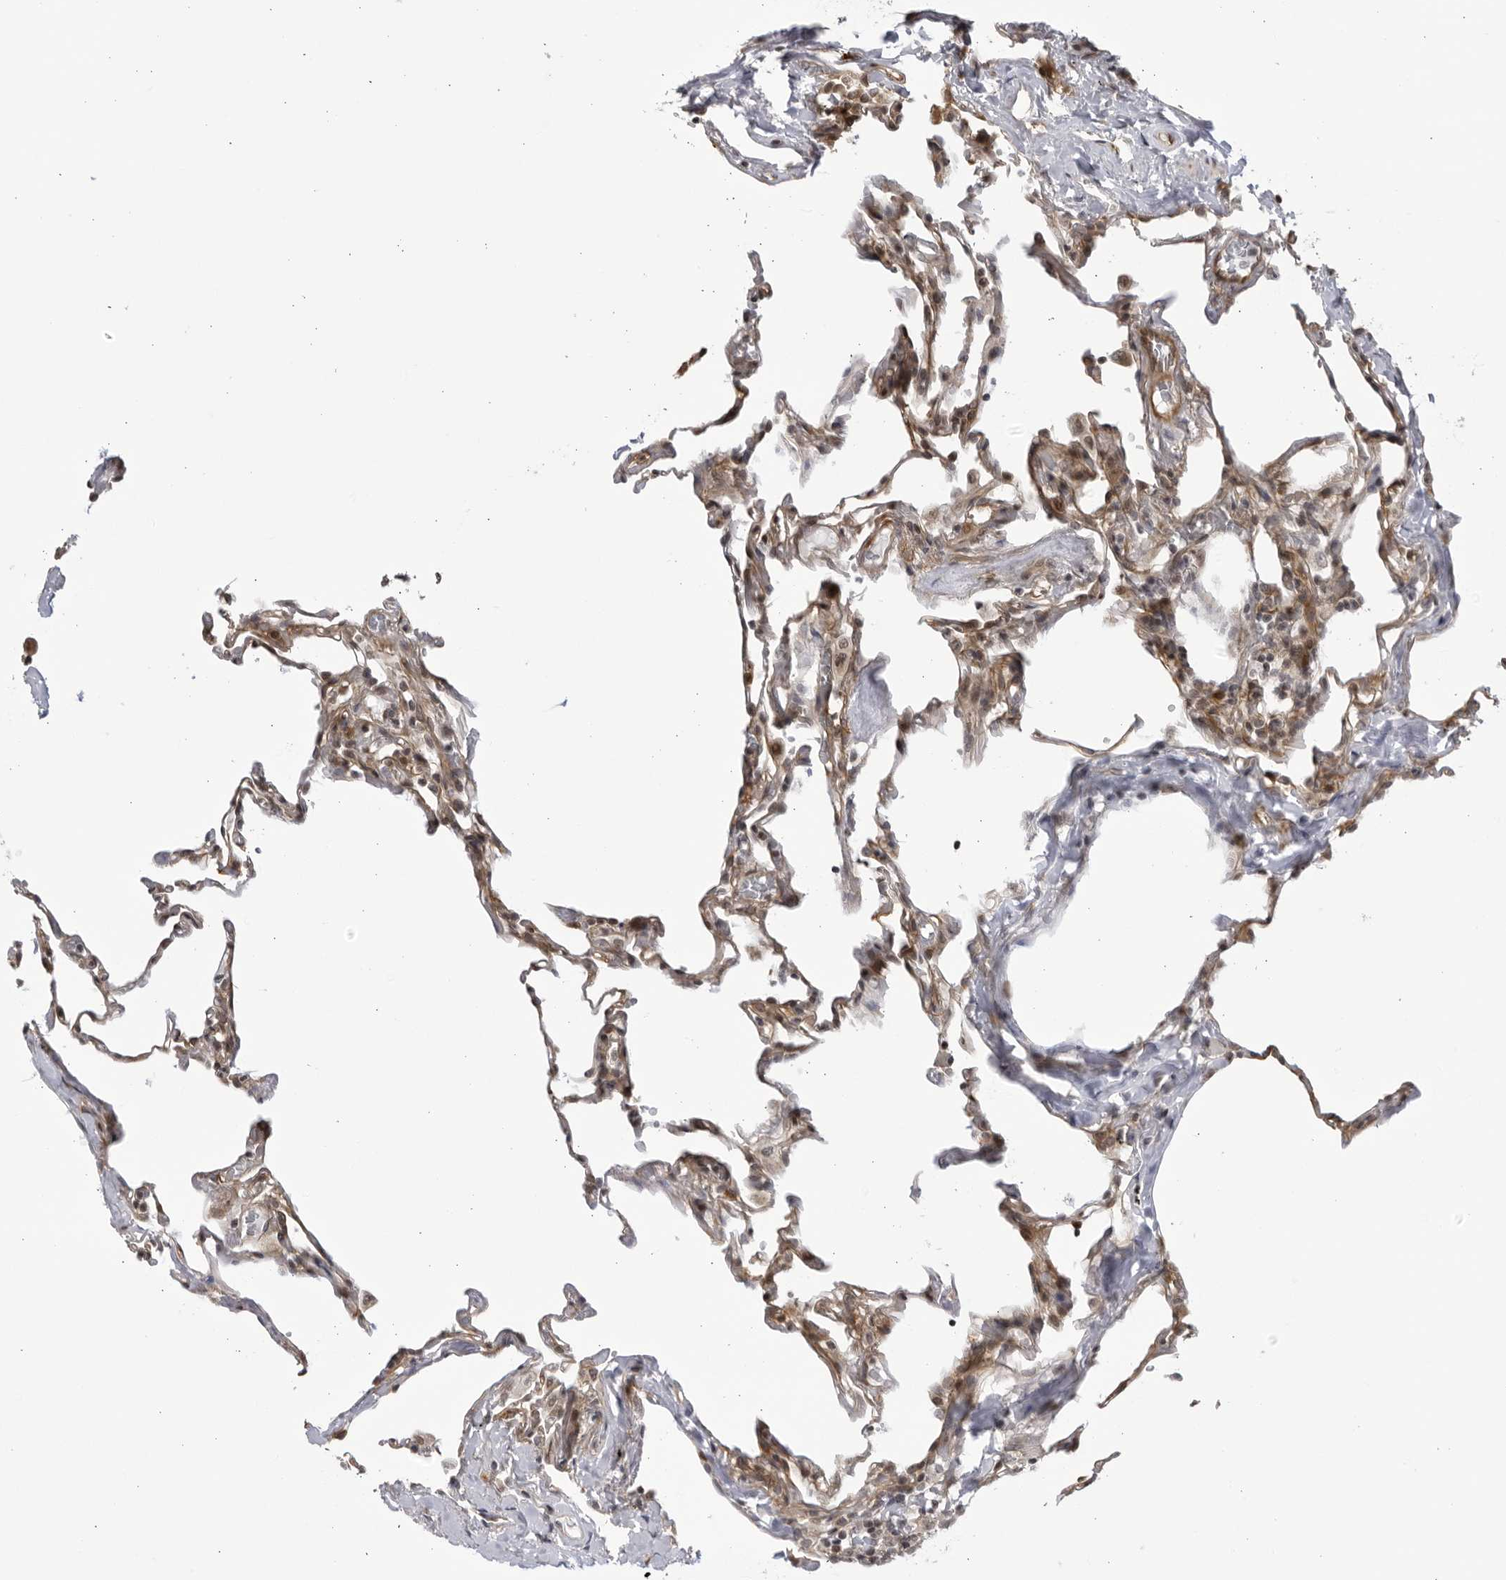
{"staining": {"intensity": "moderate", "quantity": "<25%", "location": "cytoplasmic/membranous"}, "tissue": "lung", "cell_type": "Alveolar cells", "image_type": "normal", "snomed": [{"axis": "morphology", "description": "Normal tissue, NOS"}, {"axis": "topography", "description": "Lung"}], "caption": "Immunohistochemistry staining of unremarkable lung, which displays low levels of moderate cytoplasmic/membranous expression in about <25% of alveolar cells indicating moderate cytoplasmic/membranous protein positivity. The staining was performed using DAB (3,3'-diaminobenzidine) (brown) for protein detection and nuclei were counterstained in hematoxylin (blue).", "gene": "CNBD1", "patient": {"sex": "male", "age": 59}}